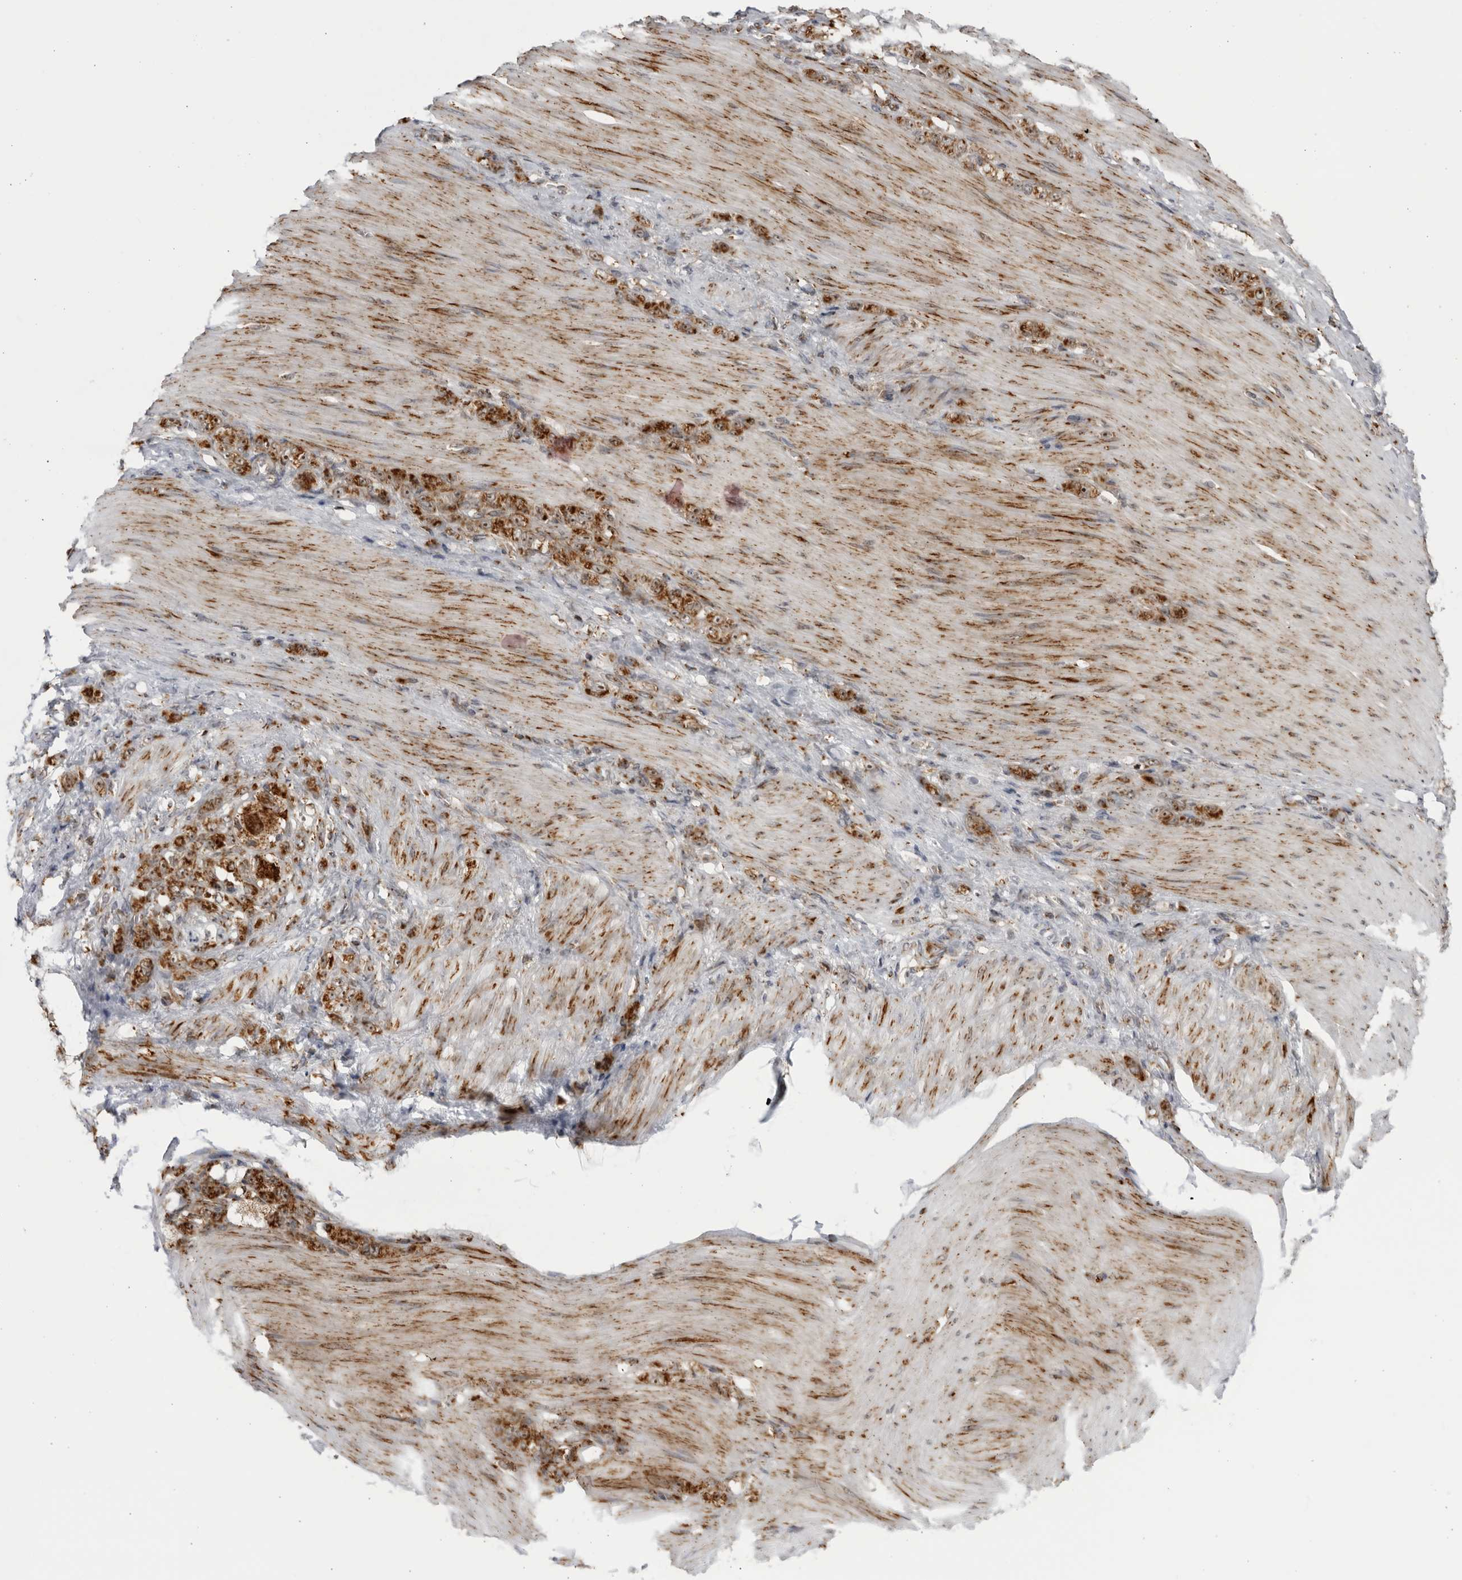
{"staining": {"intensity": "strong", "quantity": ">75%", "location": "cytoplasmic/membranous,nuclear"}, "tissue": "stomach cancer", "cell_type": "Tumor cells", "image_type": "cancer", "snomed": [{"axis": "morphology", "description": "Normal tissue, NOS"}, {"axis": "morphology", "description": "Adenocarcinoma, NOS"}, {"axis": "topography", "description": "Stomach"}], "caption": "Stomach cancer (adenocarcinoma) stained with a brown dye demonstrates strong cytoplasmic/membranous and nuclear positive staining in approximately >75% of tumor cells.", "gene": "RBM34", "patient": {"sex": "male", "age": 82}}